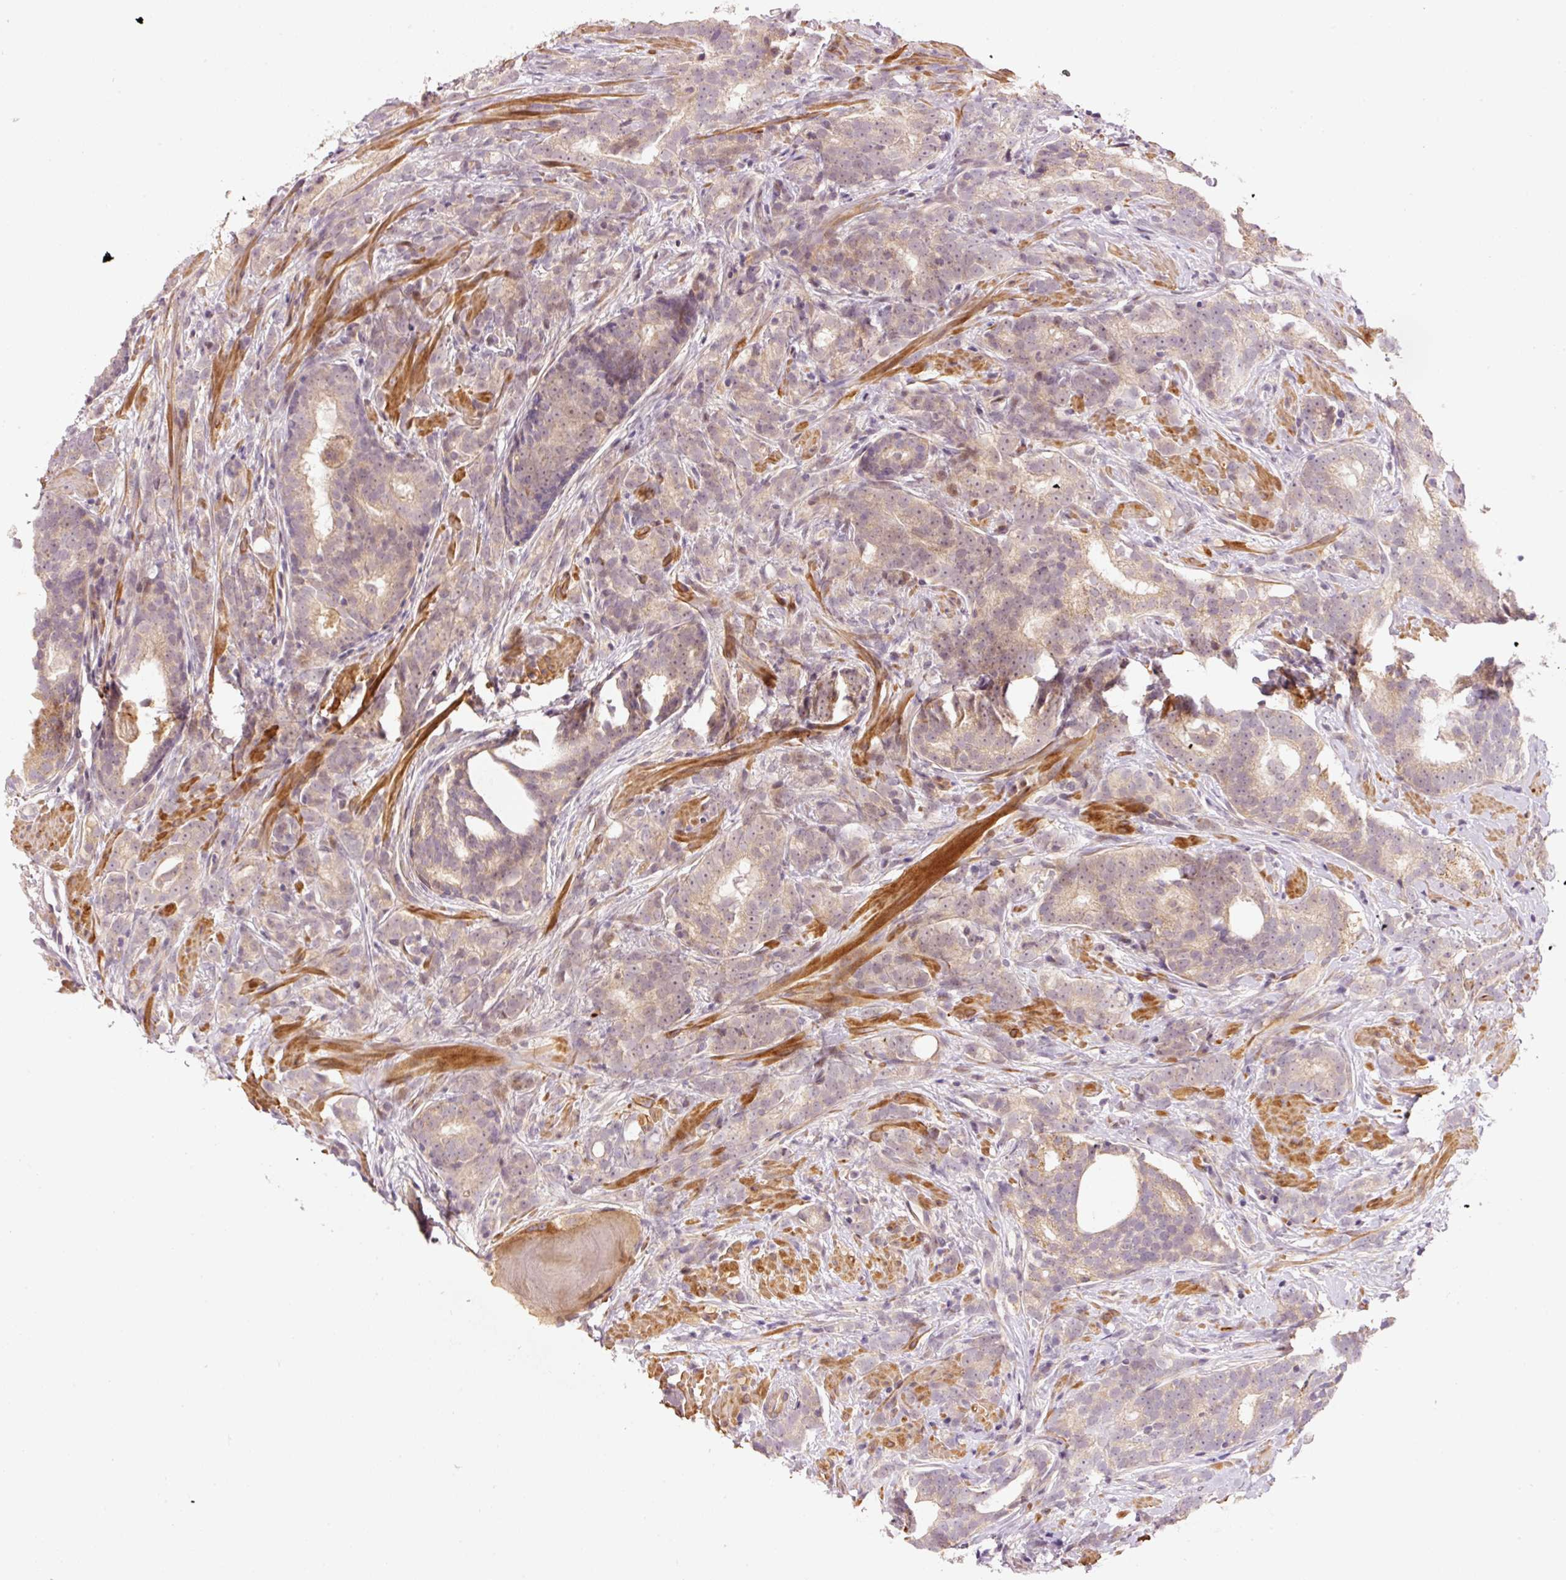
{"staining": {"intensity": "weak", "quantity": "25%-75%", "location": "cytoplasmic/membranous"}, "tissue": "prostate cancer", "cell_type": "Tumor cells", "image_type": "cancer", "snomed": [{"axis": "morphology", "description": "Adenocarcinoma, High grade"}, {"axis": "topography", "description": "Prostate"}], "caption": "Prostate high-grade adenocarcinoma tissue displays weak cytoplasmic/membranous positivity in about 25%-75% of tumor cells, visualized by immunohistochemistry.", "gene": "SLC29A3", "patient": {"sex": "male", "age": 64}}